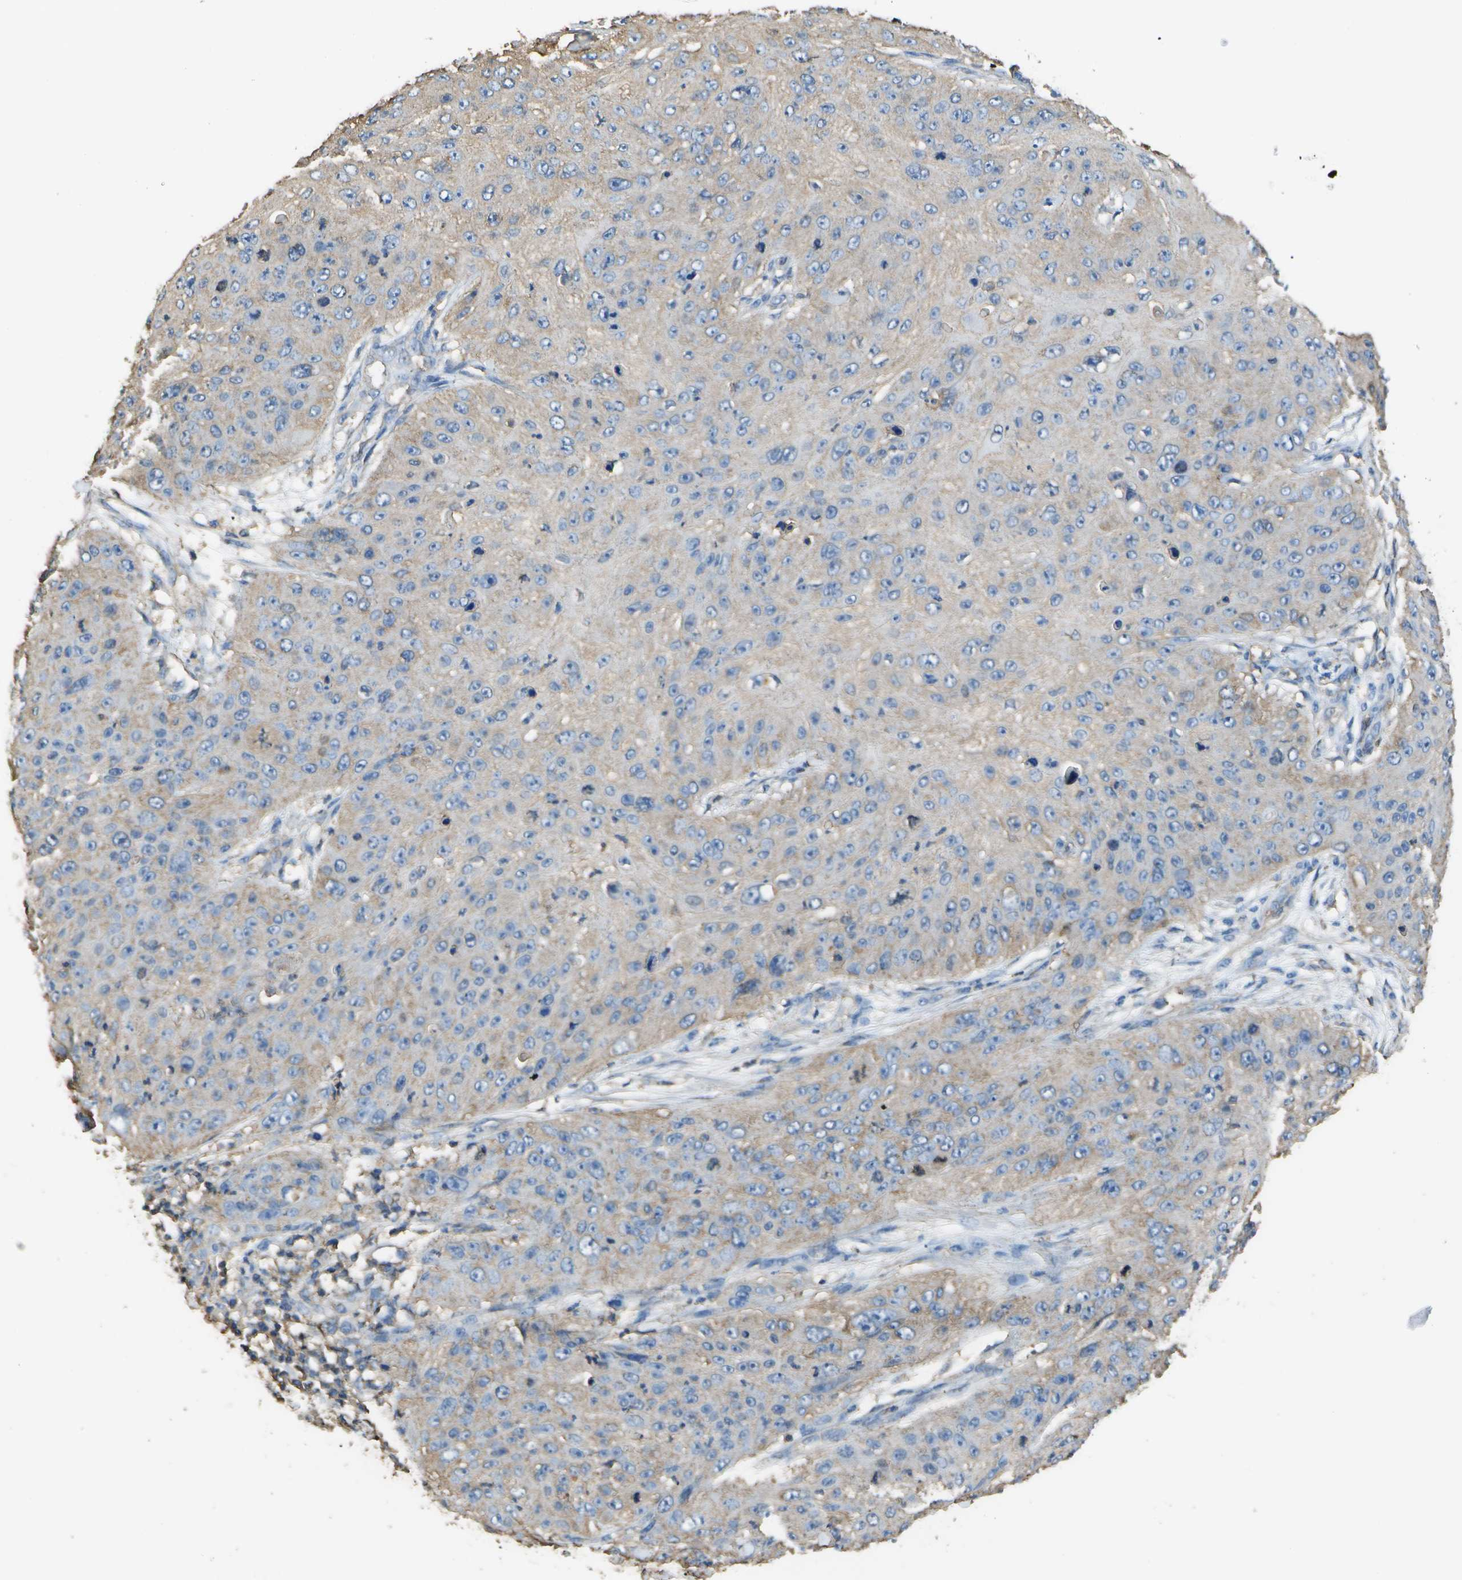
{"staining": {"intensity": "weak", "quantity": "25%-75%", "location": "cytoplasmic/membranous"}, "tissue": "skin cancer", "cell_type": "Tumor cells", "image_type": "cancer", "snomed": [{"axis": "morphology", "description": "Squamous cell carcinoma, NOS"}, {"axis": "topography", "description": "Skin"}], "caption": "IHC (DAB (3,3'-diaminobenzidine)) staining of skin cancer exhibits weak cytoplasmic/membranous protein positivity in about 25%-75% of tumor cells.", "gene": "CYP4F11", "patient": {"sex": "female", "age": 80}}